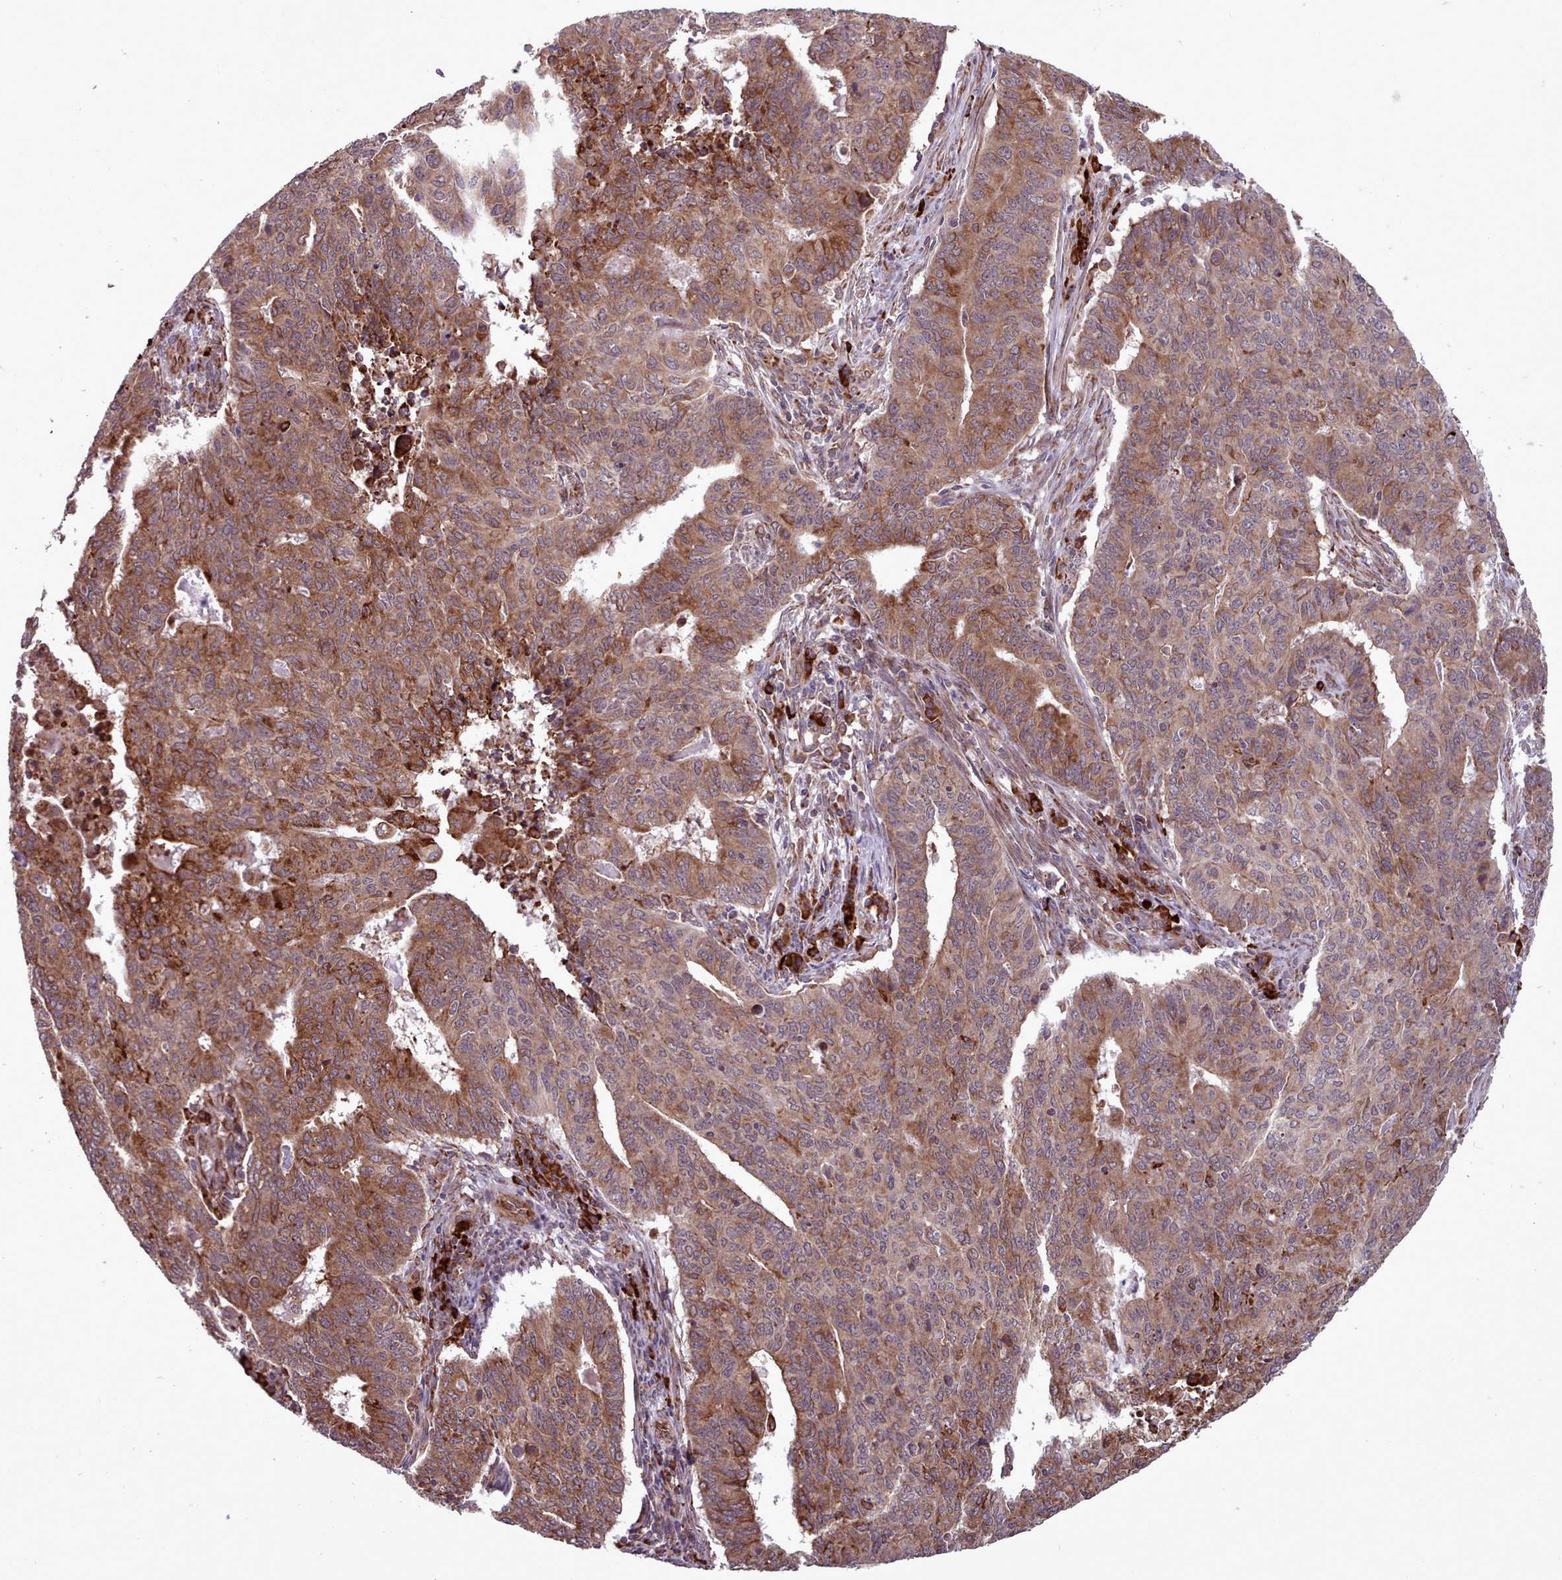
{"staining": {"intensity": "moderate", "quantity": ">75%", "location": "cytoplasmic/membranous"}, "tissue": "endometrial cancer", "cell_type": "Tumor cells", "image_type": "cancer", "snomed": [{"axis": "morphology", "description": "Adenocarcinoma, NOS"}, {"axis": "topography", "description": "Endometrium"}], "caption": "The immunohistochemical stain shows moderate cytoplasmic/membranous positivity in tumor cells of adenocarcinoma (endometrial) tissue.", "gene": "TTLL3", "patient": {"sex": "female", "age": 59}}